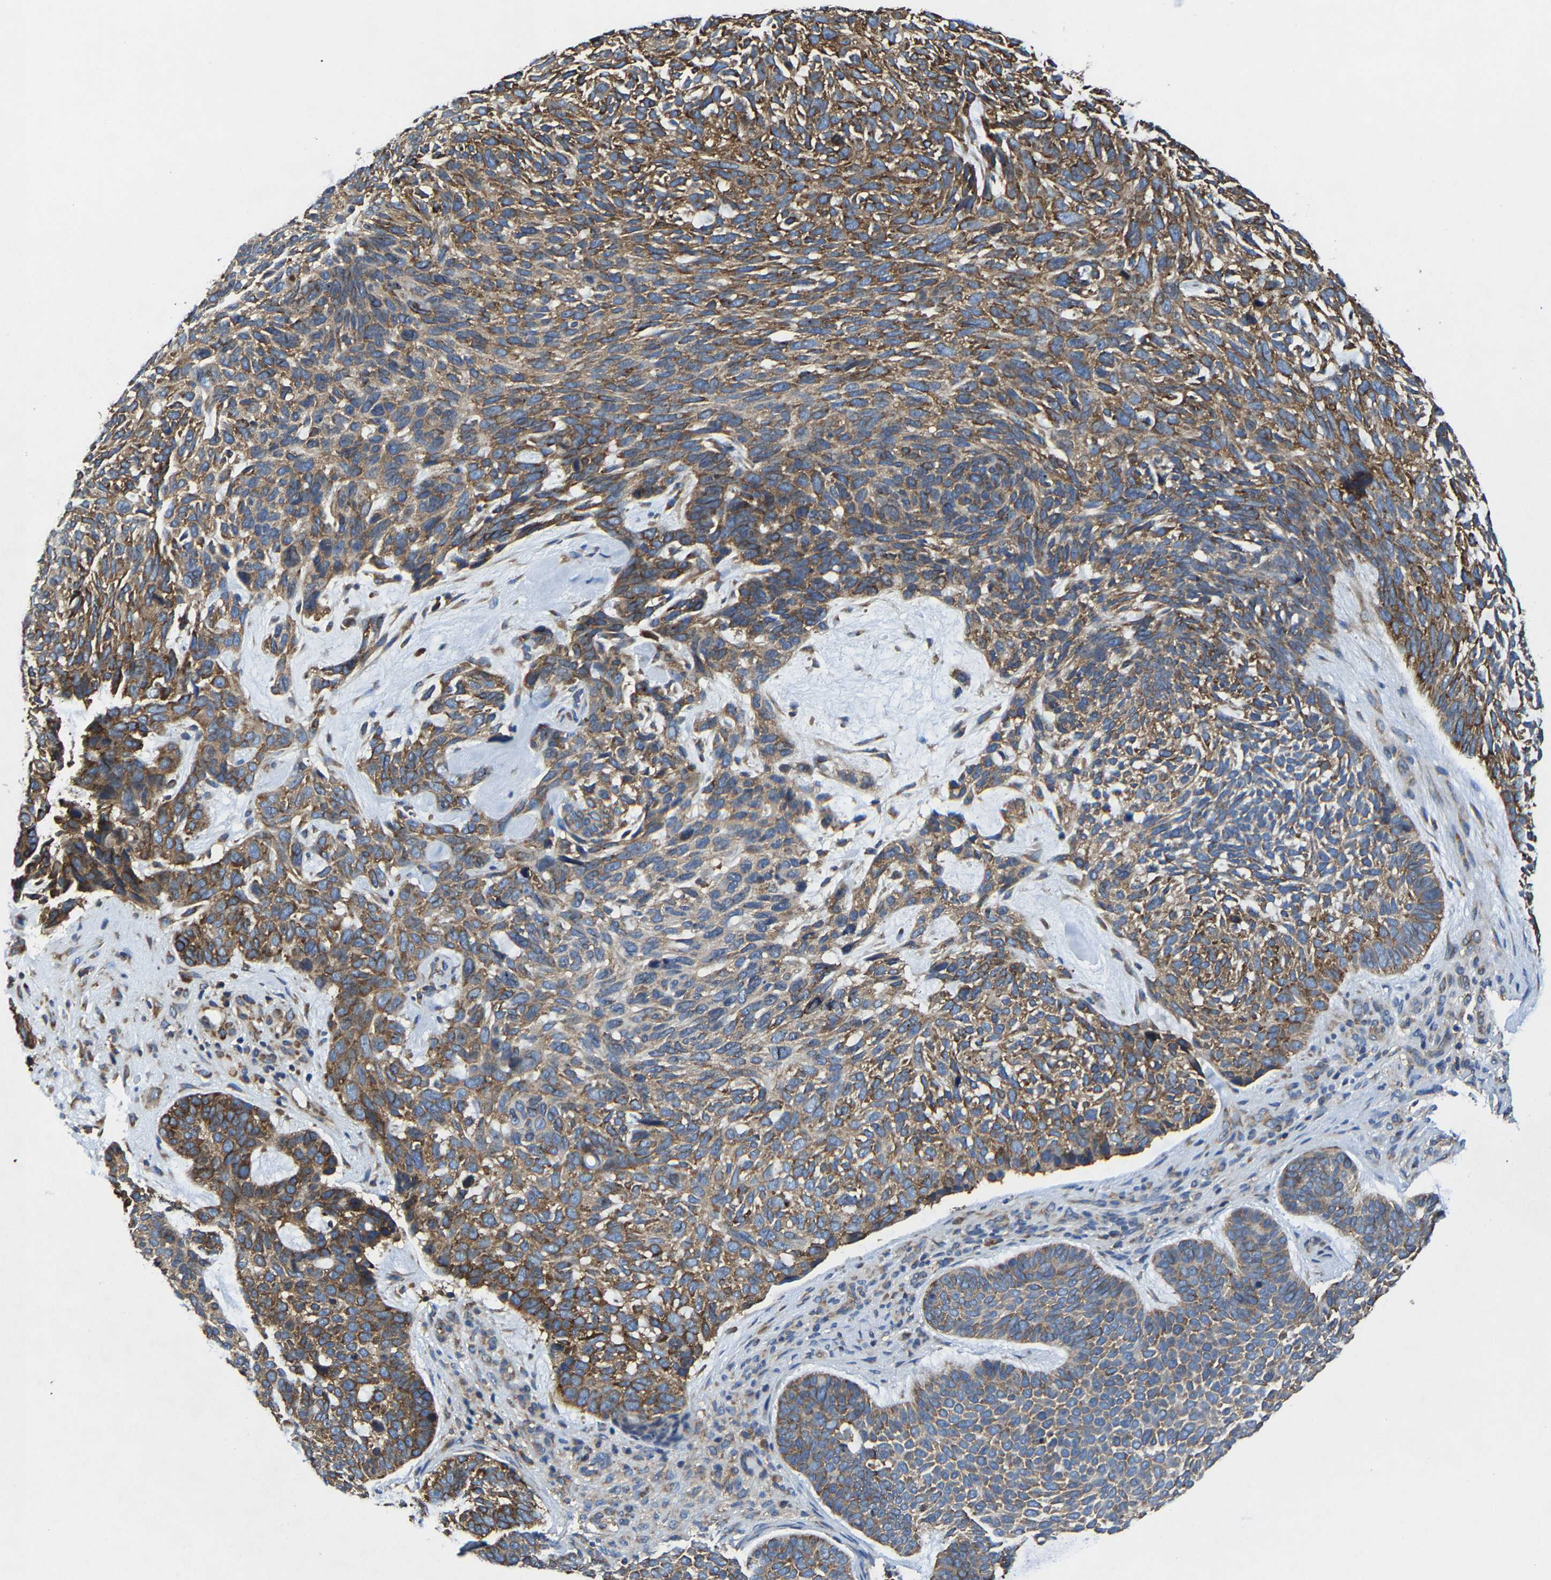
{"staining": {"intensity": "moderate", "quantity": ">75%", "location": "cytoplasmic/membranous"}, "tissue": "skin cancer", "cell_type": "Tumor cells", "image_type": "cancer", "snomed": [{"axis": "morphology", "description": "Basal cell carcinoma"}, {"axis": "topography", "description": "Skin"}, {"axis": "topography", "description": "Skin of head"}], "caption": "Immunohistochemistry (IHC) of human skin cancer reveals medium levels of moderate cytoplasmic/membranous expression in about >75% of tumor cells. The staining was performed using DAB to visualize the protein expression in brown, while the nuclei were stained in blue with hematoxylin (Magnification: 20x).", "gene": "G3BP2", "patient": {"sex": "female", "age": 85}}